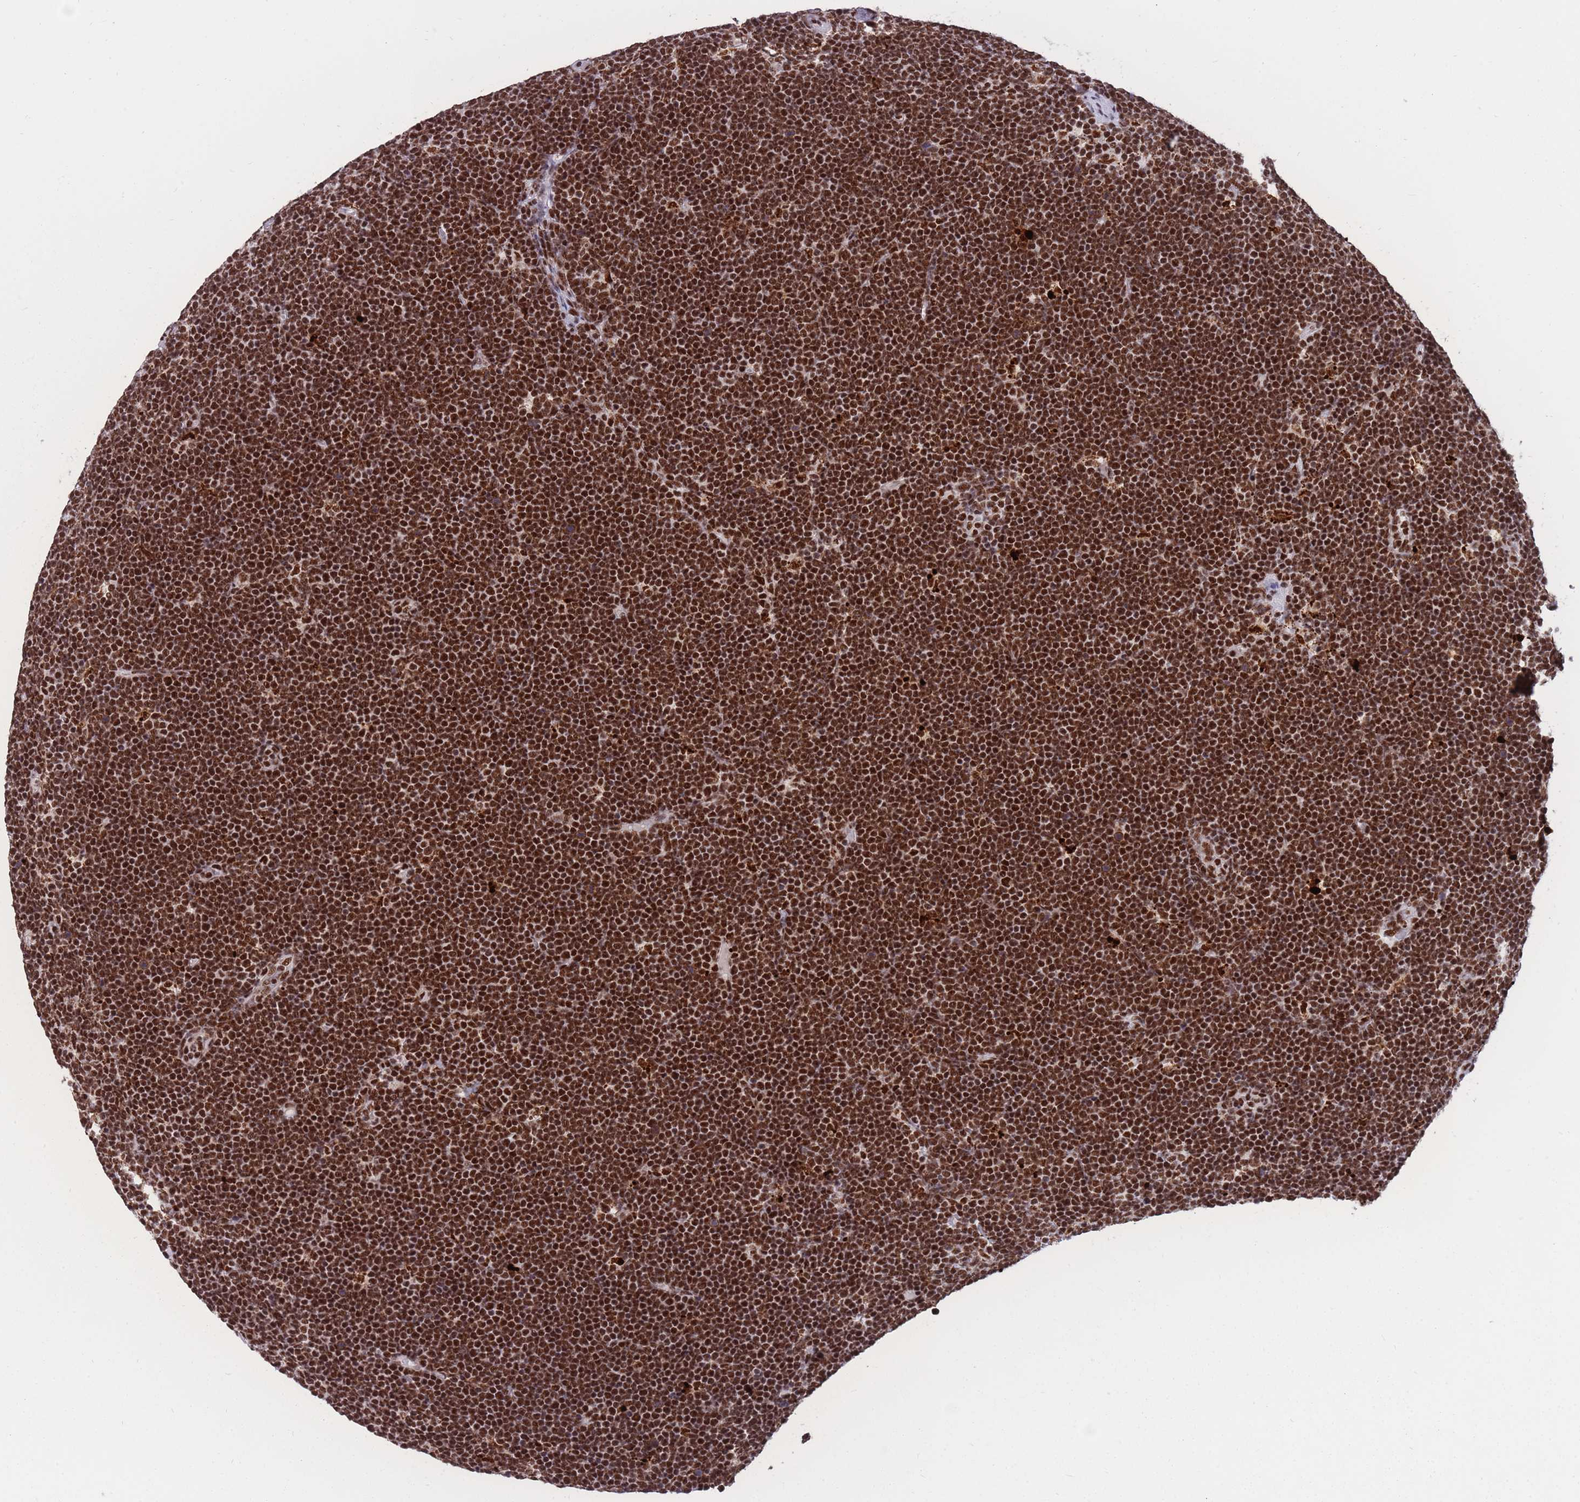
{"staining": {"intensity": "strong", "quantity": ">75%", "location": "nuclear"}, "tissue": "lymphoma", "cell_type": "Tumor cells", "image_type": "cancer", "snomed": [{"axis": "morphology", "description": "Malignant lymphoma, non-Hodgkin's type, High grade"}, {"axis": "topography", "description": "Lymph node"}], "caption": "Immunohistochemistry (IHC) (DAB) staining of malignant lymphoma, non-Hodgkin's type (high-grade) shows strong nuclear protein positivity in approximately >75% of tumor cells.", "gene": "PRPF19", "patient": {"sex": "male", "age": 13}}